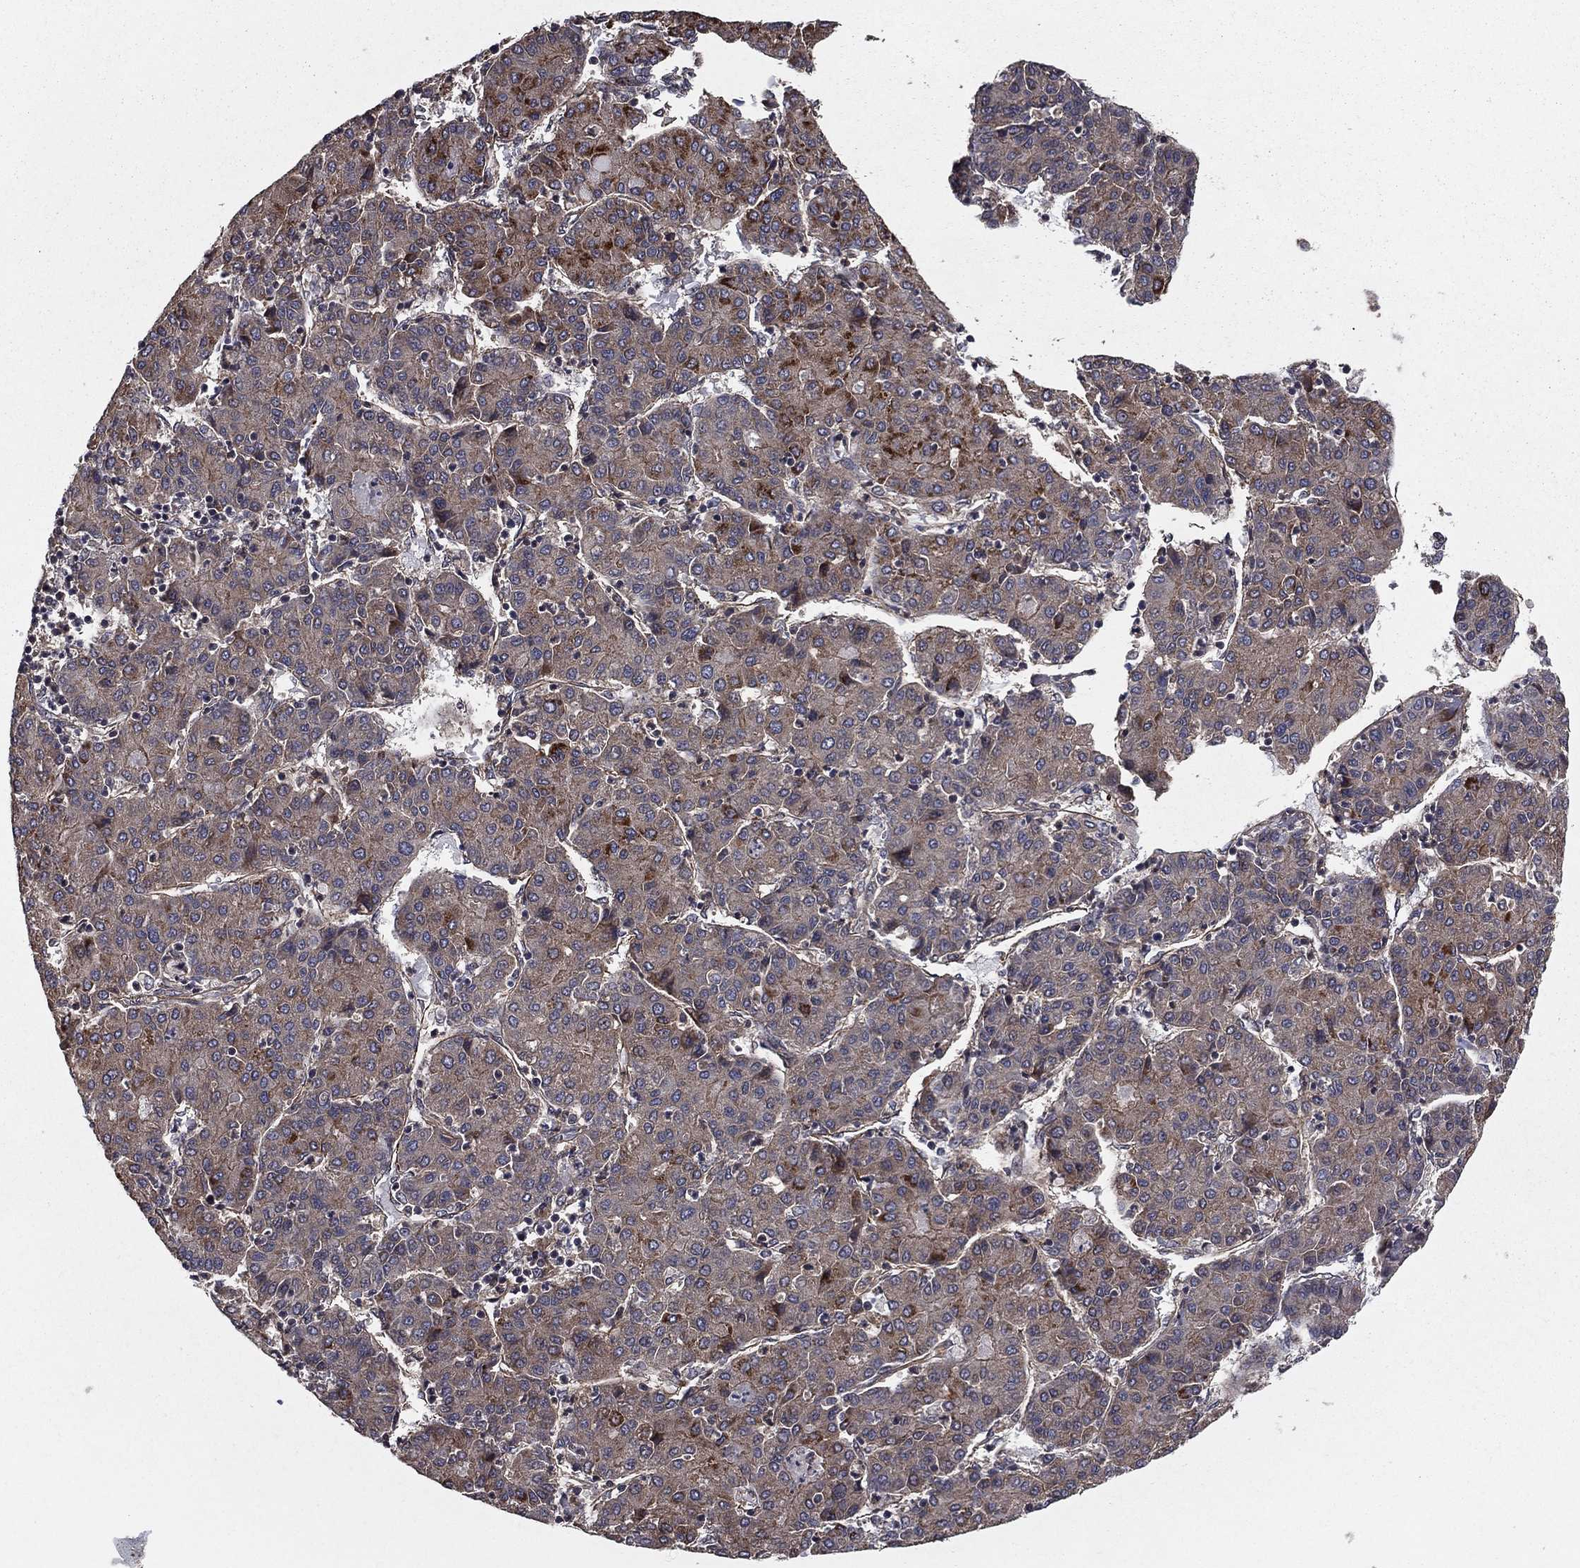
{"staining": {"intensity": "moderate", "quantity": ">75%", "location": "cytoplasmic/membranous"}, "tissue": "liver cancer", "cell_type": "Tumor cells", "image_type": "cancer", "snomed": [{"axis": "morphology", "description": "Carcinoma, Hepatocellular, NOS"}, {"axis": "topography", "description": "Liver"}], "caption": "The immunohistochemical stain highlights moderate cytoplasmic/membranous expression in tumor cells of liver cancer (hepatocellular carcinoma) tissue. The protein of interest is stained brown, and the nuclei are stained in blue (DAB IHC with brightfield microscopy, high magnification).", "gene": "CERT1", "patient": {"sex": "male", "age": 65}}